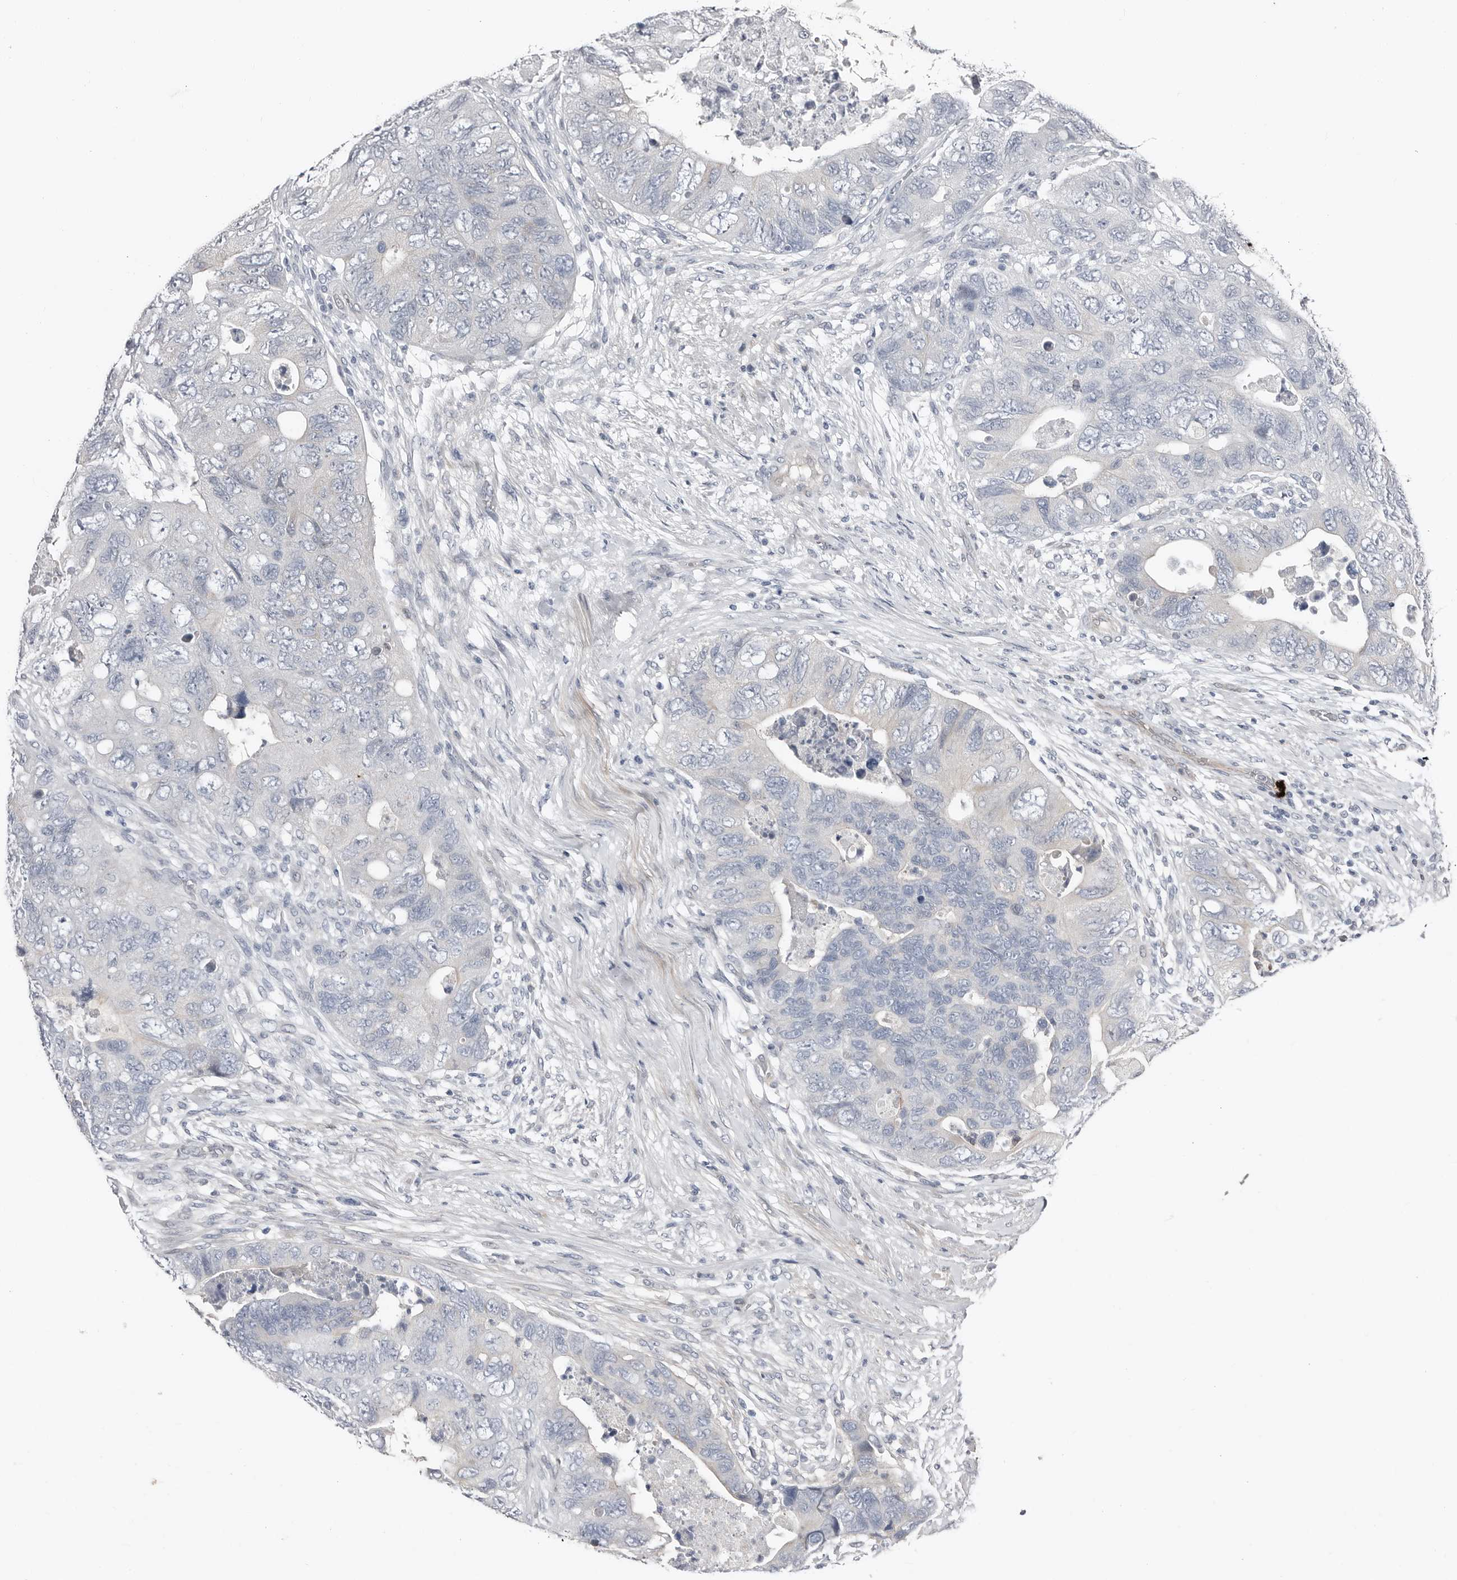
{"staining": {"intensity": "negative", "quantity": "none", "location": "none"}, "tissue": "colorectal cancer", "cell_type": "Tumor cells", "image_type": "cancer", "snomed": [{"axis": "morphology", "description": "Adenocarcinoma, NOS"}, {"axis": "topography", "description": "Rectum"}], "caption": "Tumor cells show no significant protein positivity in adenocarcinoma (colorectal).", "gene": "ASRGL1", "patient": {"sex": "male", "age": 63}}